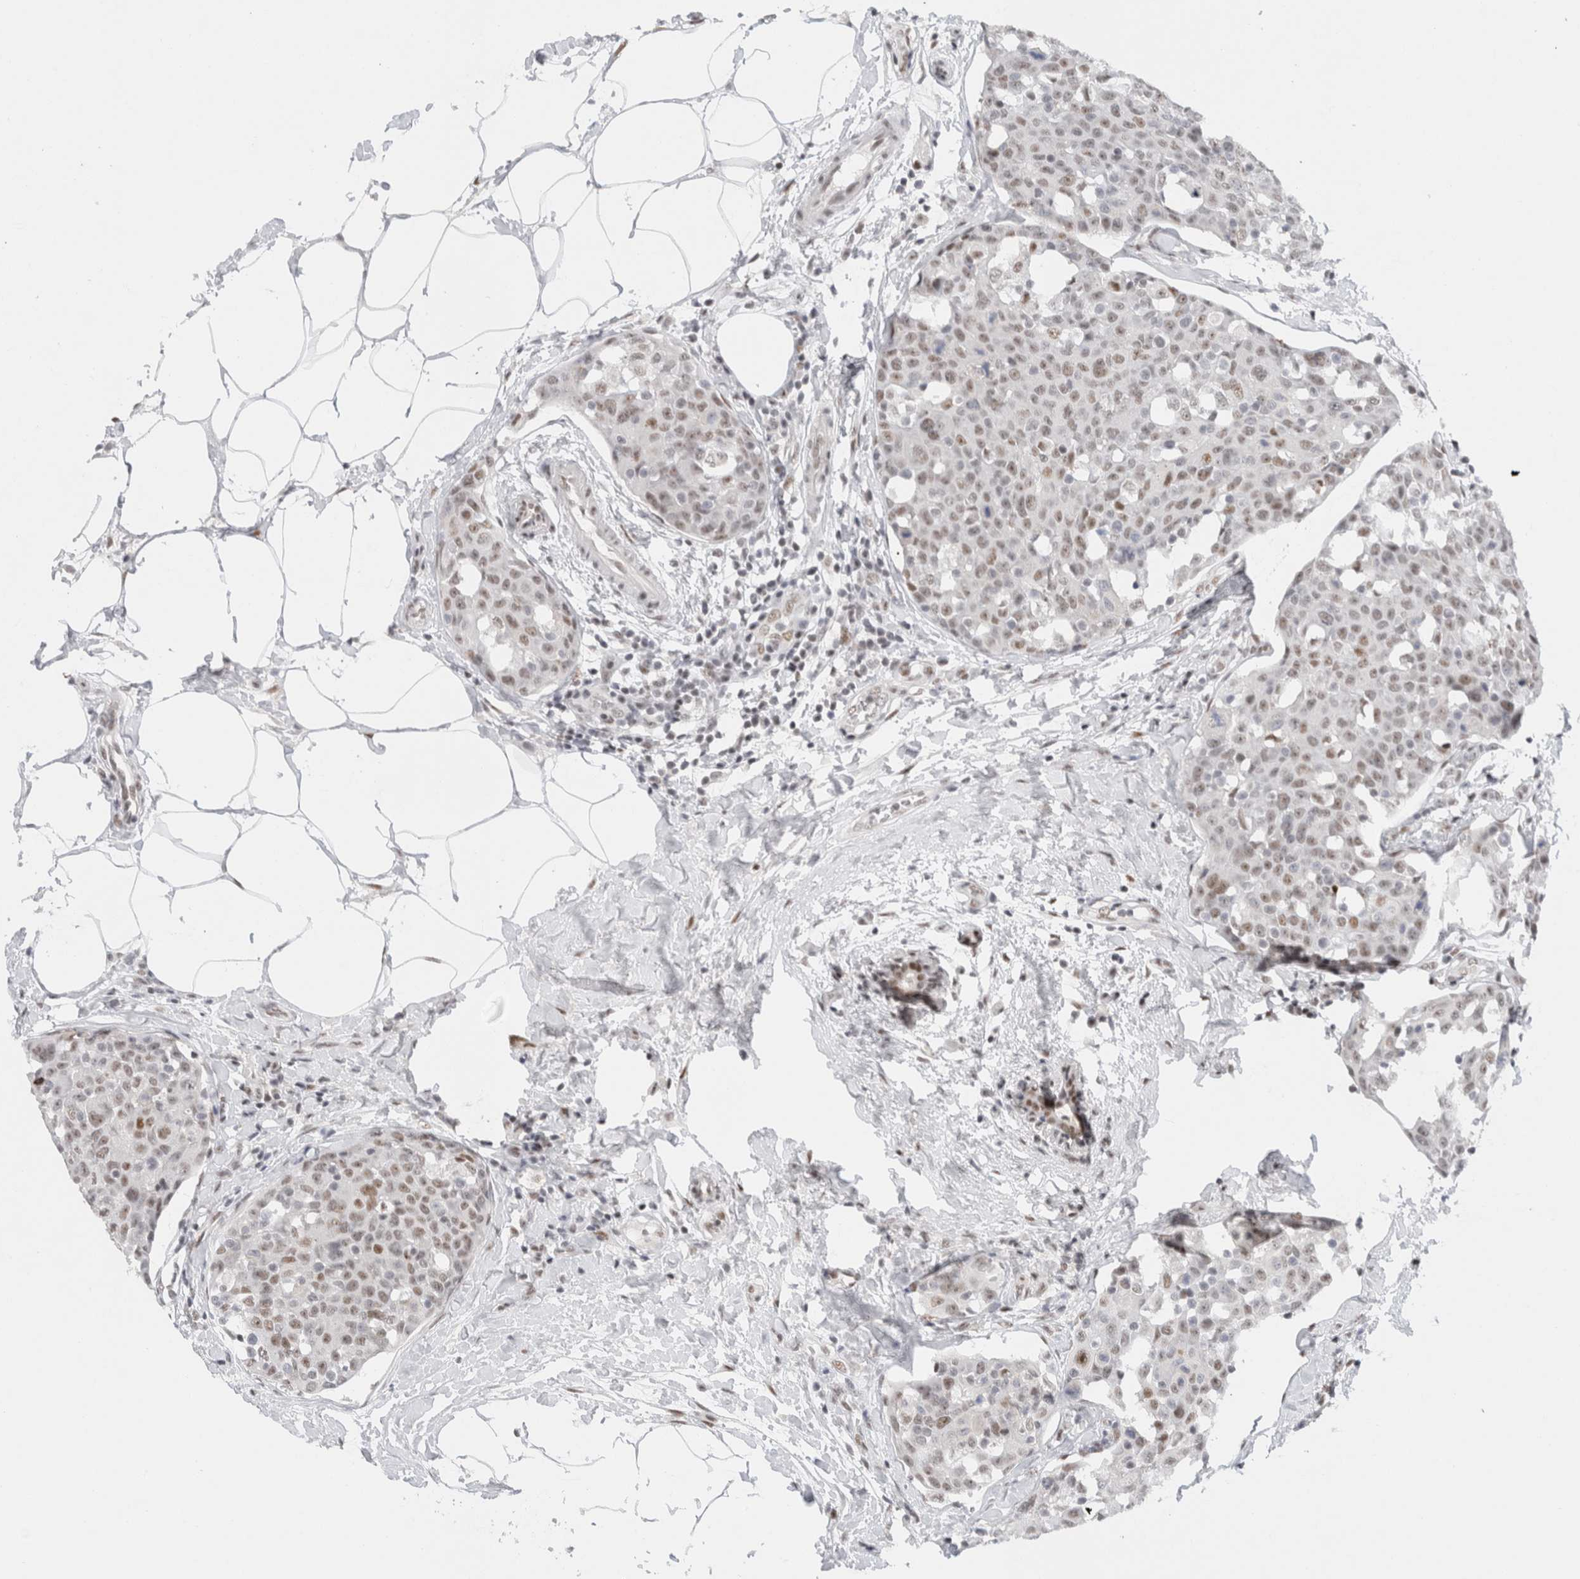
{"staining": {"intensity": "weak", "quantity": ">75%", "location": "nuclear"}, "tissue": "breast cancer", "cell_type": "Tumor cells", "image_type": "cancer", "snomed": [{"axis": "morphology", "description": "Normal tissue, NOS"}, {"axis": "morphology", "description": "Duct carcinoma"}, {"axis": "topography", "description": "Breast"}], "caption": "Immunohistochemical staining of human breast invasive ductal carcinoma displays low levels of weak nuclear protein expression in approximately >75% of tumor cells.", "gene": "COPS7A", "patient": {"sex": "female", "age": 37}}